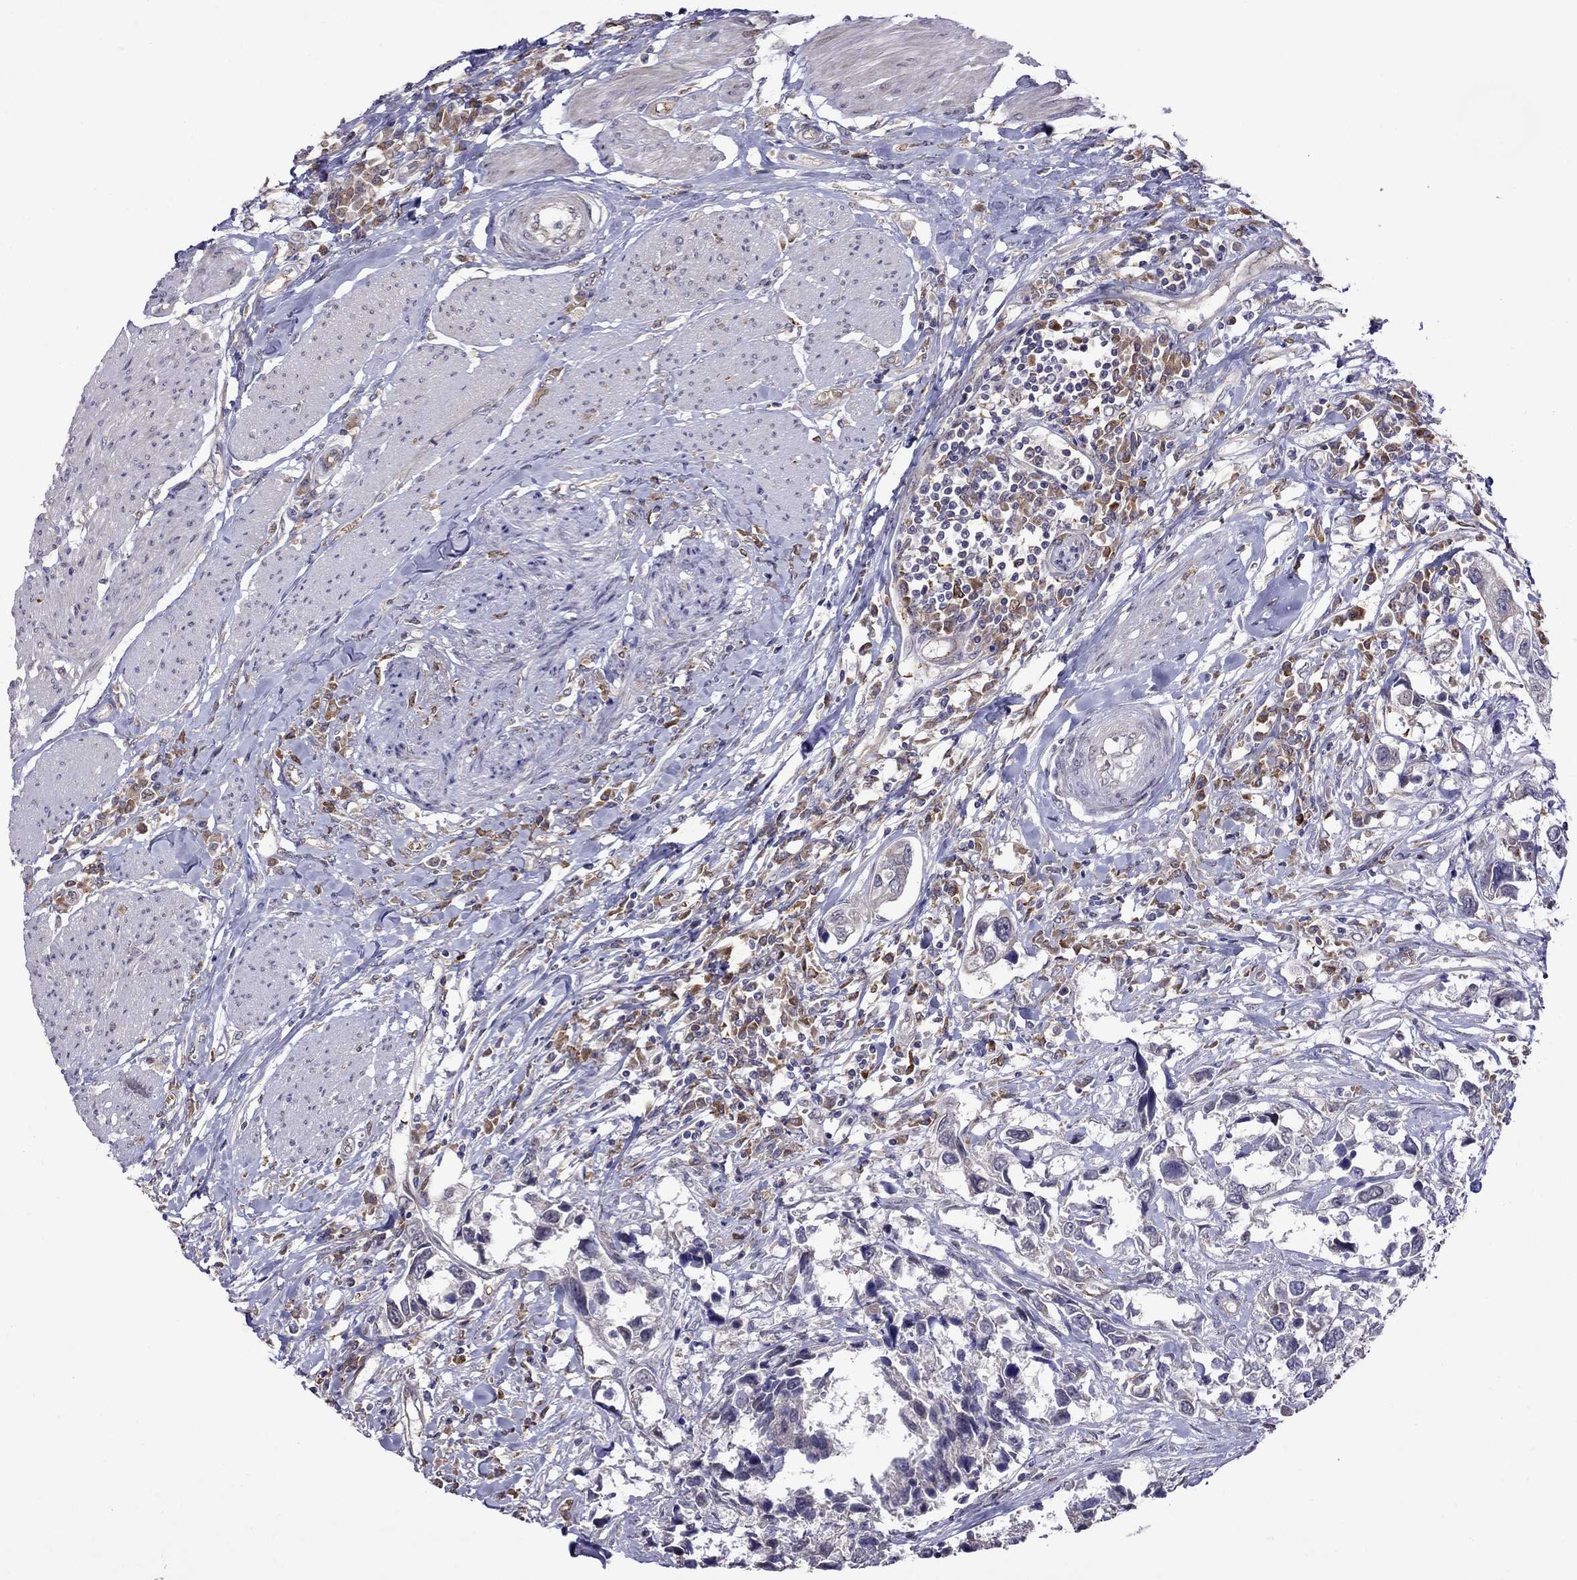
{"staining": {"intensity": "negative", "quantity": "none", "location": "none"}, "tissue": "urothelial cancer", "cell_type": "Tumor cells", "image_type": "cancer", "snomed": [{"axis": "morphology", "description": "Urothelial carcinoma, NOS"}, {"axis": "morphology", "description": "Urothelial carcinoma, High grade"}, {"axis": "topography", "description": "Urinary bladder"}], "caption": "High magnification brightfield microscopy of urothelial carcinoma (high-grade) stained with DAB (3,3'-diaminobenzidine) (brown) and counterstained with hematoxylin (blue): tumor cells show no significant positivity.", "gene": "ADAM28", "patient": {"sex": "male", "age": 63}}